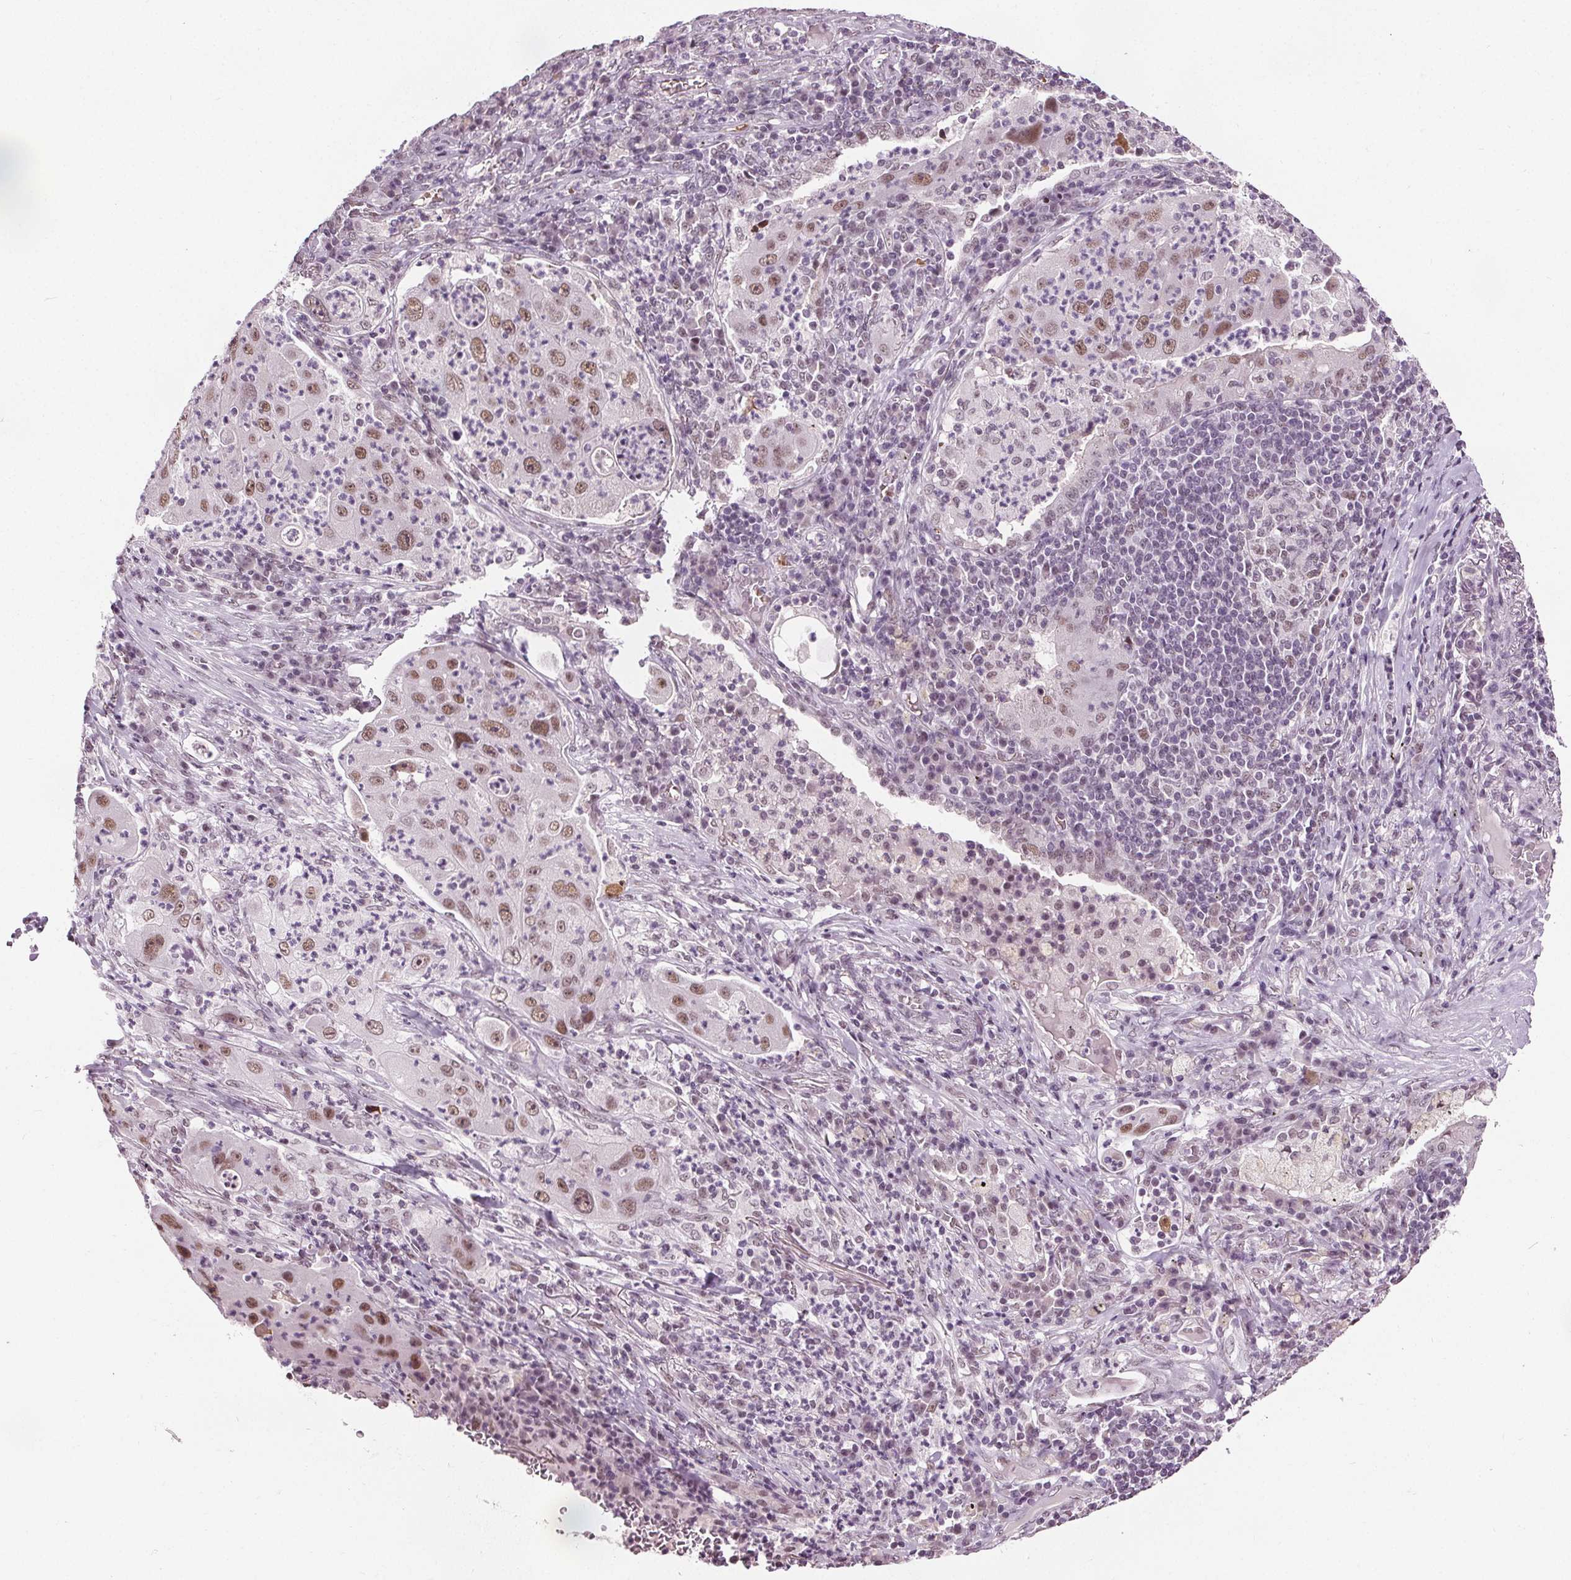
{"staining": {"intensity": "moderate", "quantity": ">75%", "location": "nuclear"}, "tissue": "lung cancer", "cell_type": "Tumor cells", "image_type": "cancer", "snomed": [{"axis": "morphology", "description": "Squamous cell carcinoma, NOS"}, {"axis": "topography", "description": "Lung"}], "caption": "Moderate nuclear staining is appreciated in approximately >75% of tumor cells in lung squamous cell carcinoma.", "gene": "IWS1", "patient": {"sex": "female", "age": 59}}